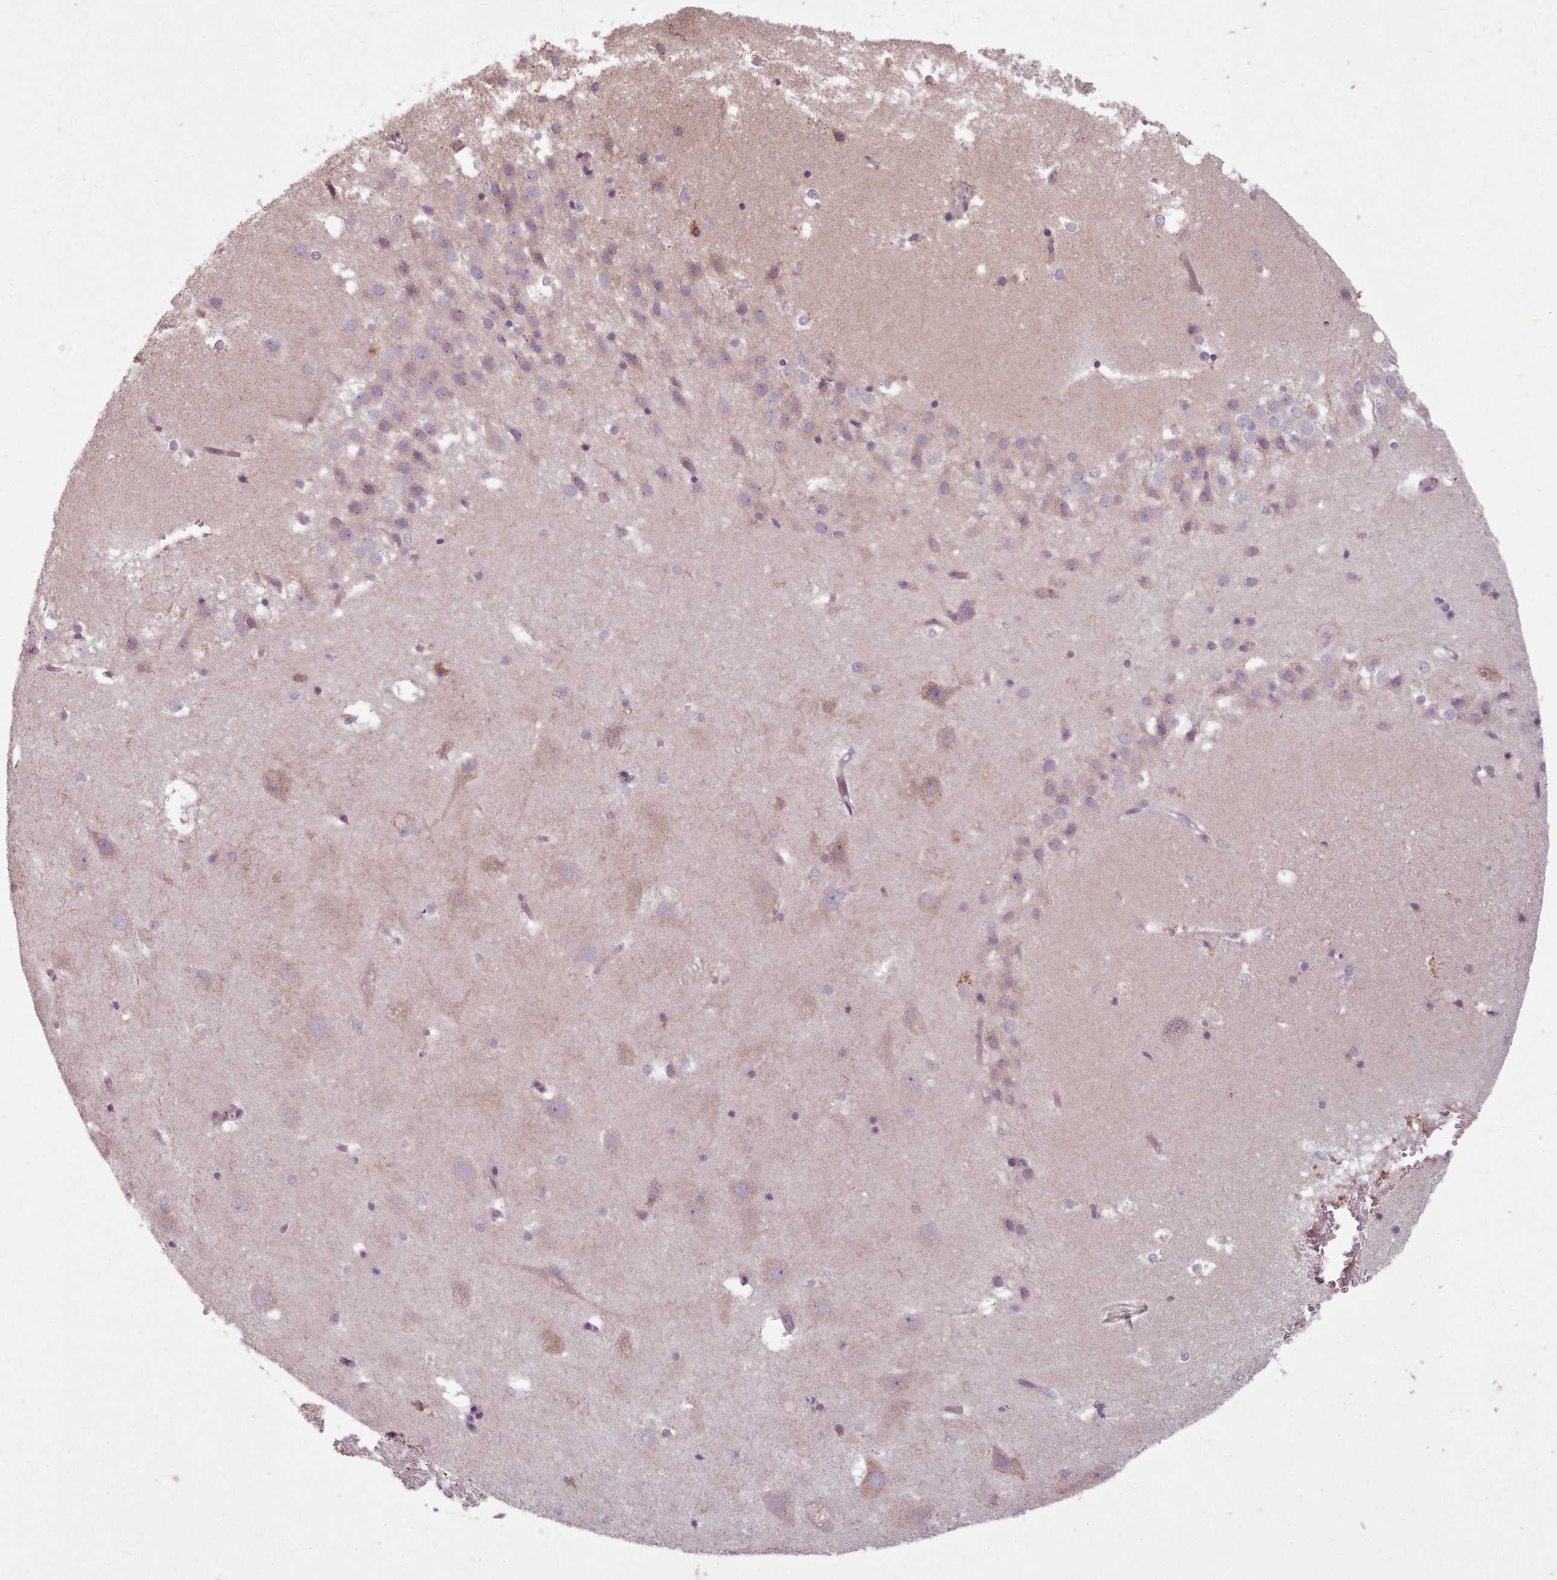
{"staining": {"intensity": "moderate", "quantity": "<25%", "location": "cytoplasmic/membranous"}, "tissue": "hippocampus", "cell_type": "Glial cells", "image_type": "normal", "snomed": [{"axis": "morphology", "description": "Normal tissue, NOS"}, {"axis": "topography", "description": "Hippocampus"}], "caption": "Brown immunohistochemical staining in normal hippocampus exhibits moderate cytoplasmic/membranous staining in about <25% of glial cells.", "gene": "LAPTM5", "patient": {"sex": "female", "age": 52}}